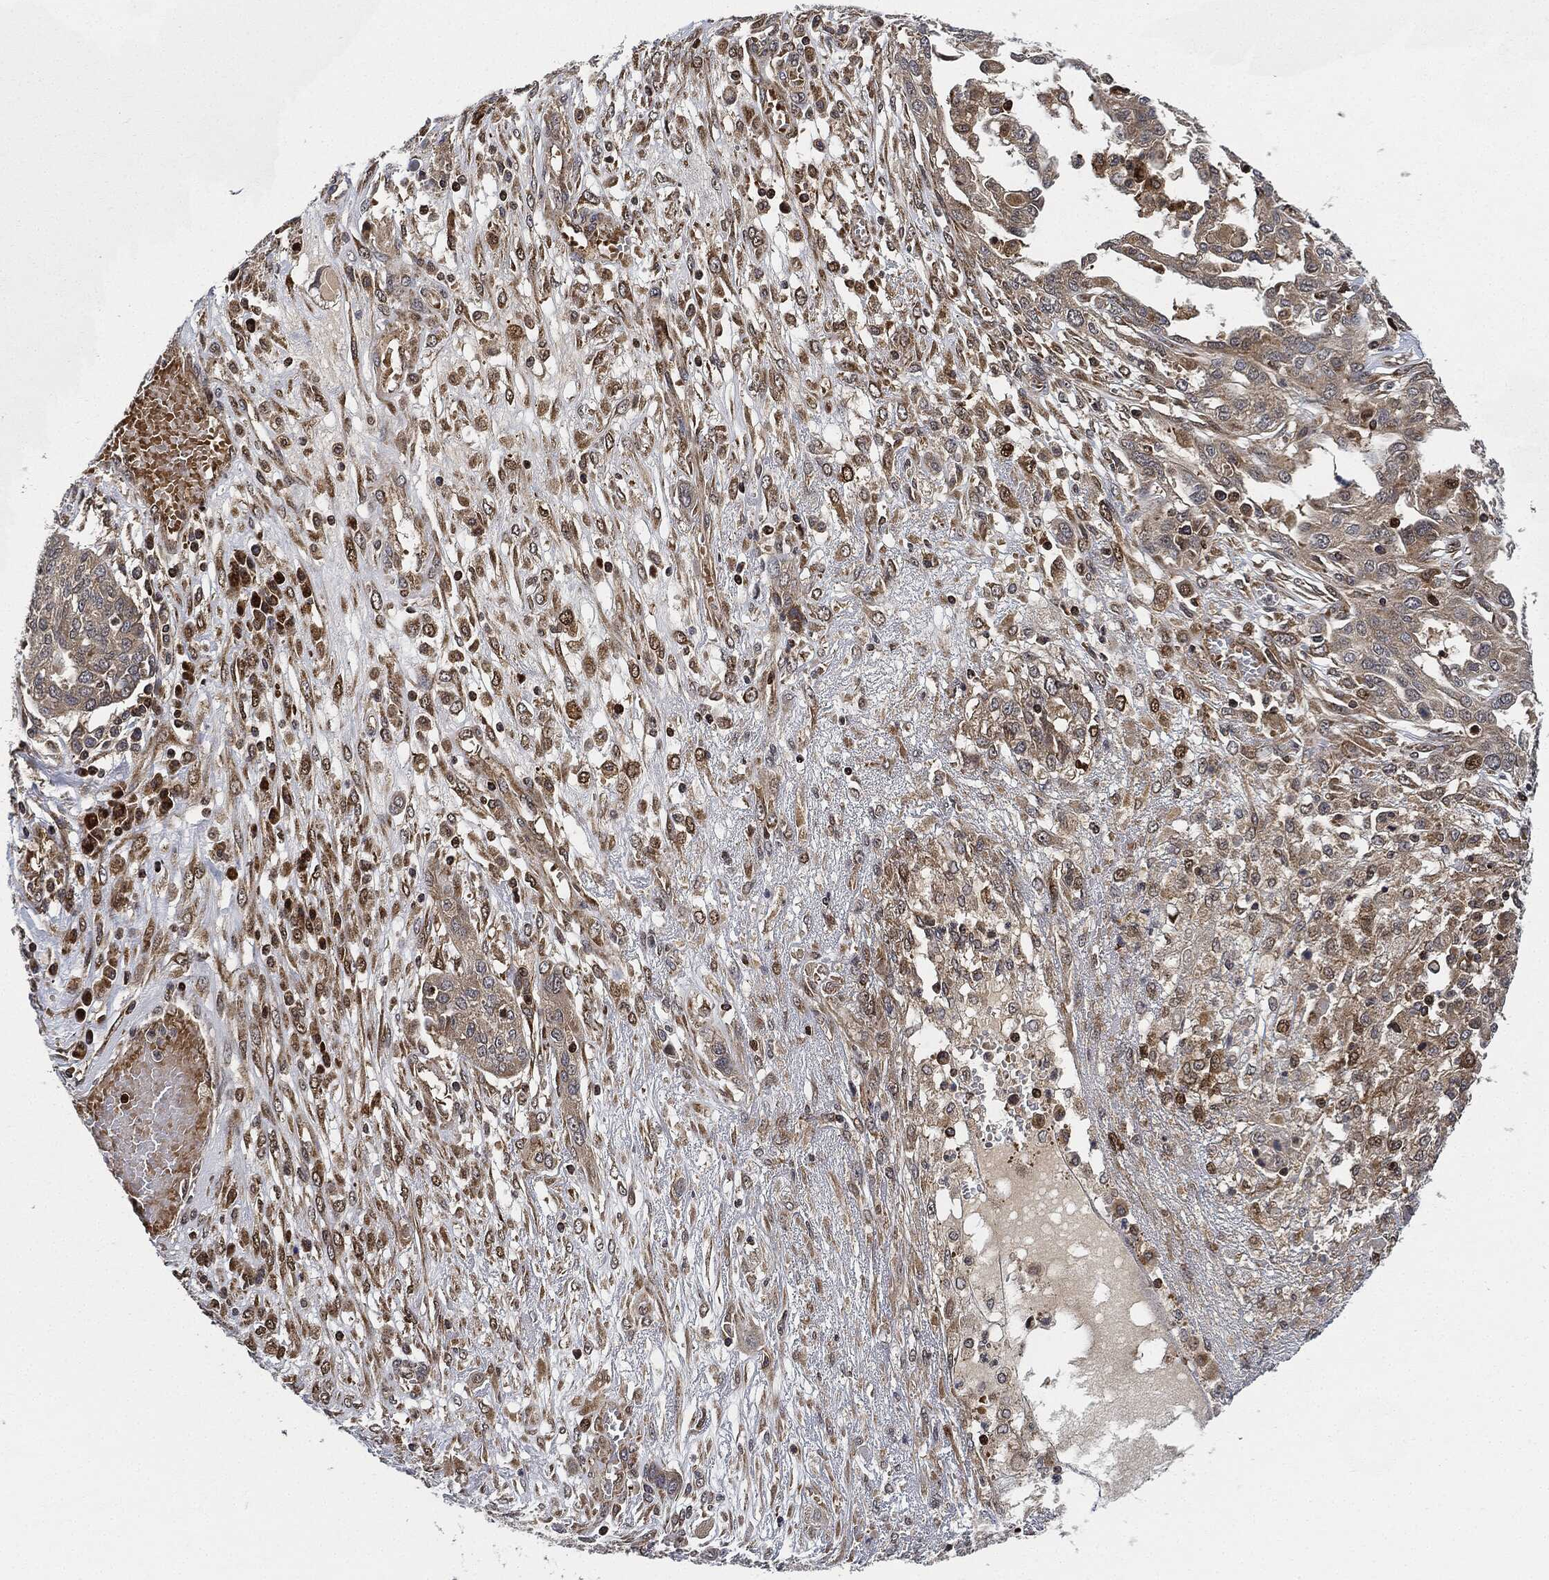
{"staining": {"intensity": "negative", "quantity": "none", "location": "none"}, "tissue": "ovarian cancer", "cell_type": "Tumor cells", "image_type": "cancer", "snomed": [{"axis": "morphology", "description": "Cystadenocarcinoma, serous, NOS"}, {"axis": "topography", "description": "Ovary"}], "caption": "Ovarian cancer (serous cystadenocarcinoma) was stained to show a protein in brown. There is no significant positivity in tumor cells. Brightfield microscopy of immunohistochemistry stained with DAB (3,3'-diaminobenzidine) (brown) and hematoxylin (blue), captured at high magnification.", "gene": "RNASEL", "patient": {"sex": "female", "age": 67}}